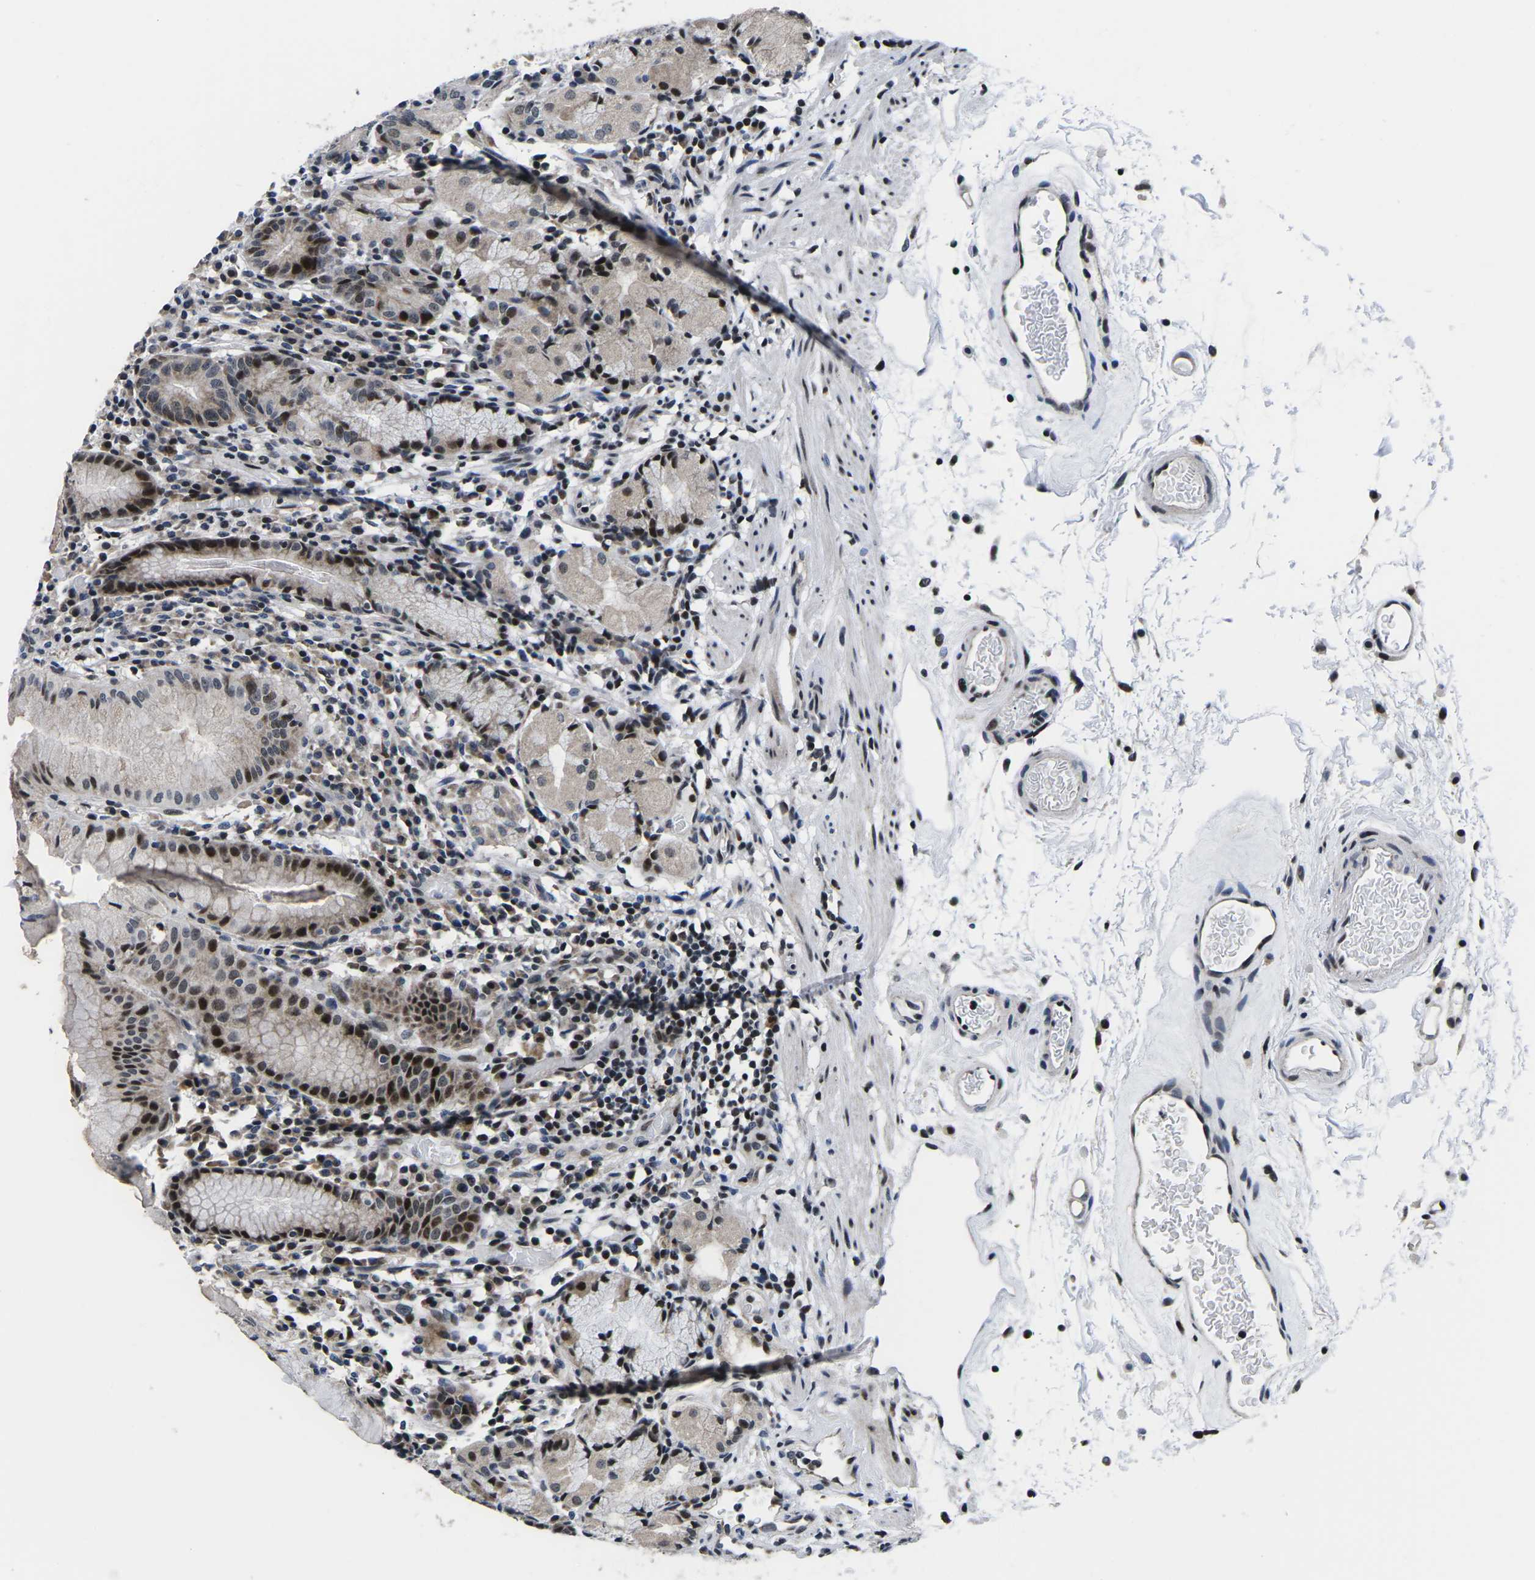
{"staining": {"intensity": "strong", "quantity": "<25%", "location": "nuclear"}, "tissue": "stomach", "cell_type": "Glandular cells", "image_type": "normal", "snomed": [{"axis": "morphology", "description": "Normal tissue, NOS"}, {"axis": "topography", "description": "Stomach"}, {"axis": "topography", "description": "Stomach, lower"}], "caption": "Immunohistochemistry (IHC) (DAB) staining of unremarkable stomach reveals strong nuclear protein expression in approximately <25% of glandular cells. (Brightfield microscopy of DAB IHC at high magnification).", "gene": "CDC73", "patient": {"sex": "female", "age": 75}}